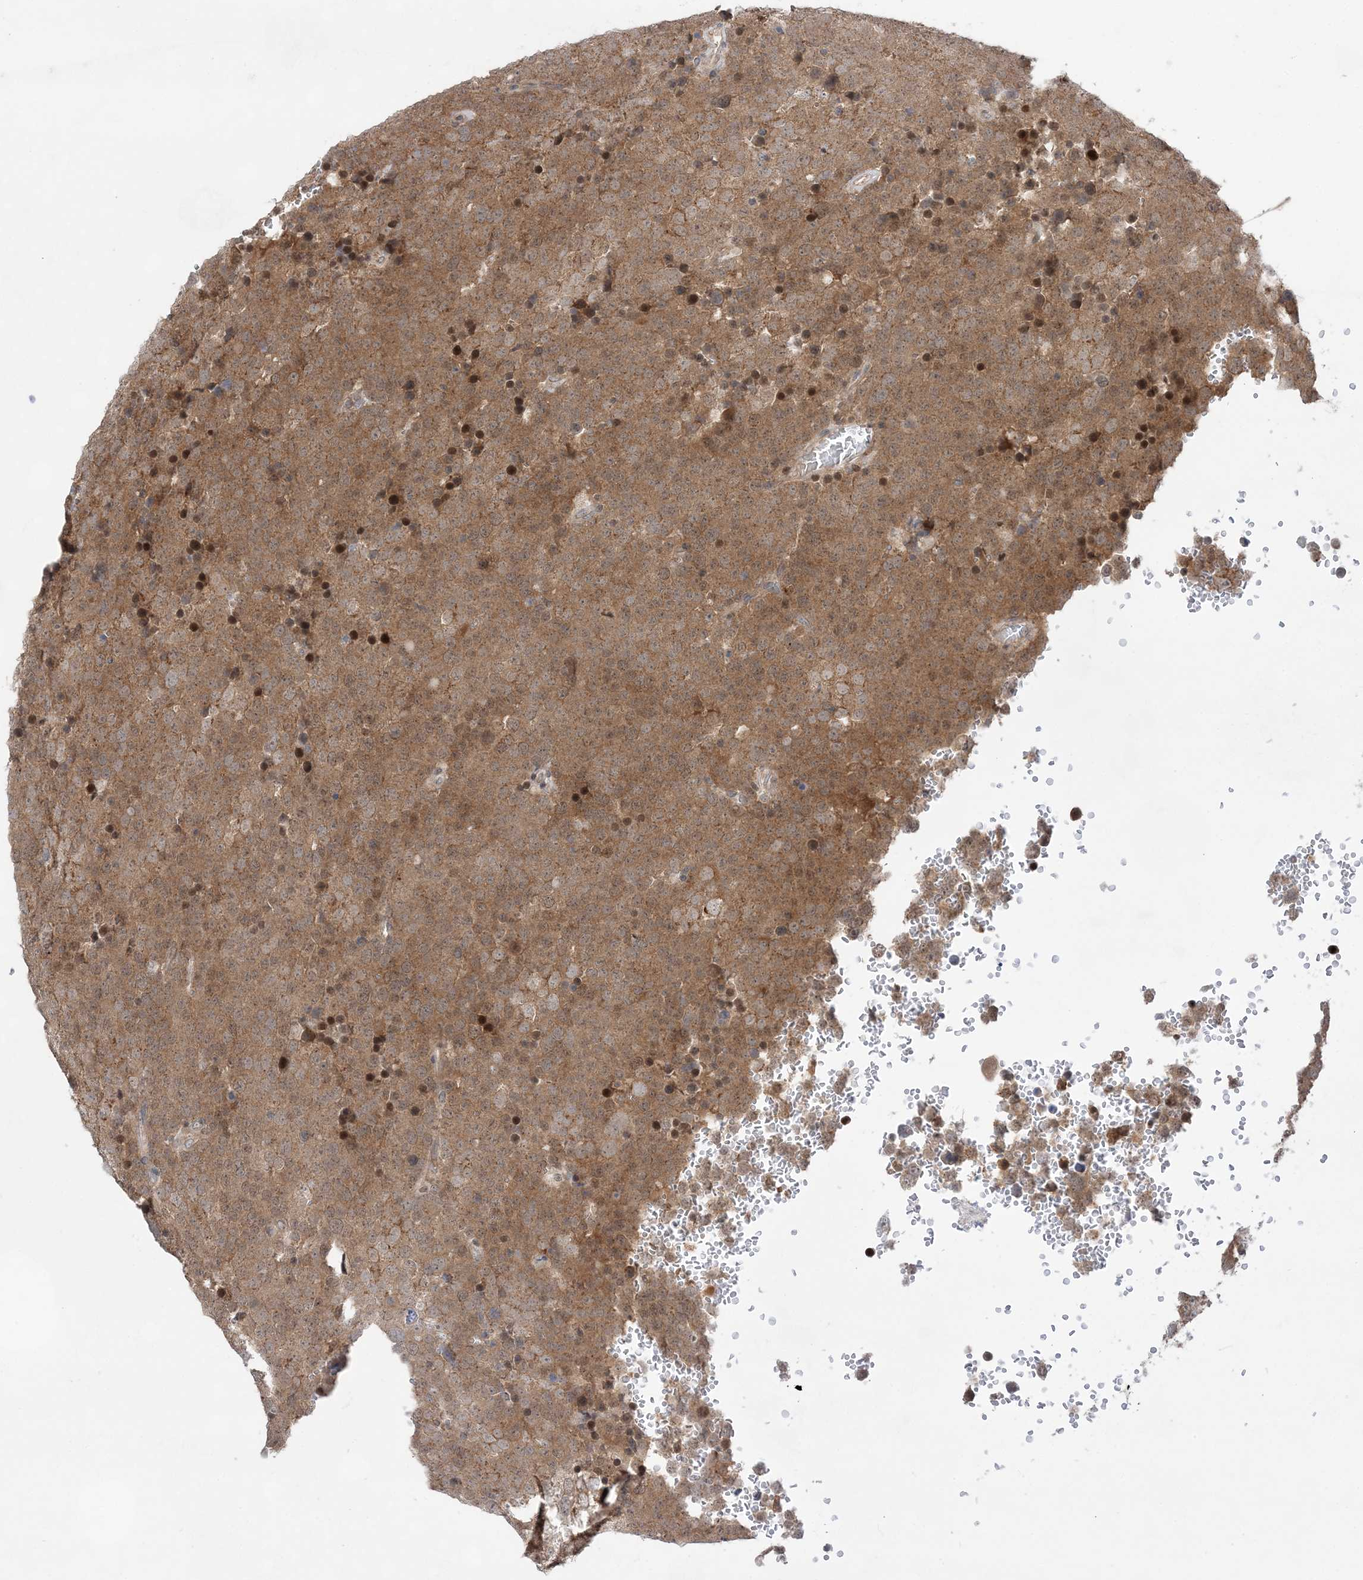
{"staining": {"intensity": "moderate", "quantity": ">75%", "location": "cytoplasmic/membranous"}, "tissue": "testis cancer", "cell_type": "Tumor cells", "image_type": "cancer", "snomed": [{"axis": "morphology", "description": "Seminoma, NOS"}, {"axis": "topography", "description": "Testis"}], "caption": "The photomicrograph reveals immunohistochemical staining of testis cancer (seminoma). There is moderate cytoplasmic/membranous expression is seen in about >75% of tumor cells.", "gene": "ANAPC15", "patient": {"sex": "male", "age": 71}}